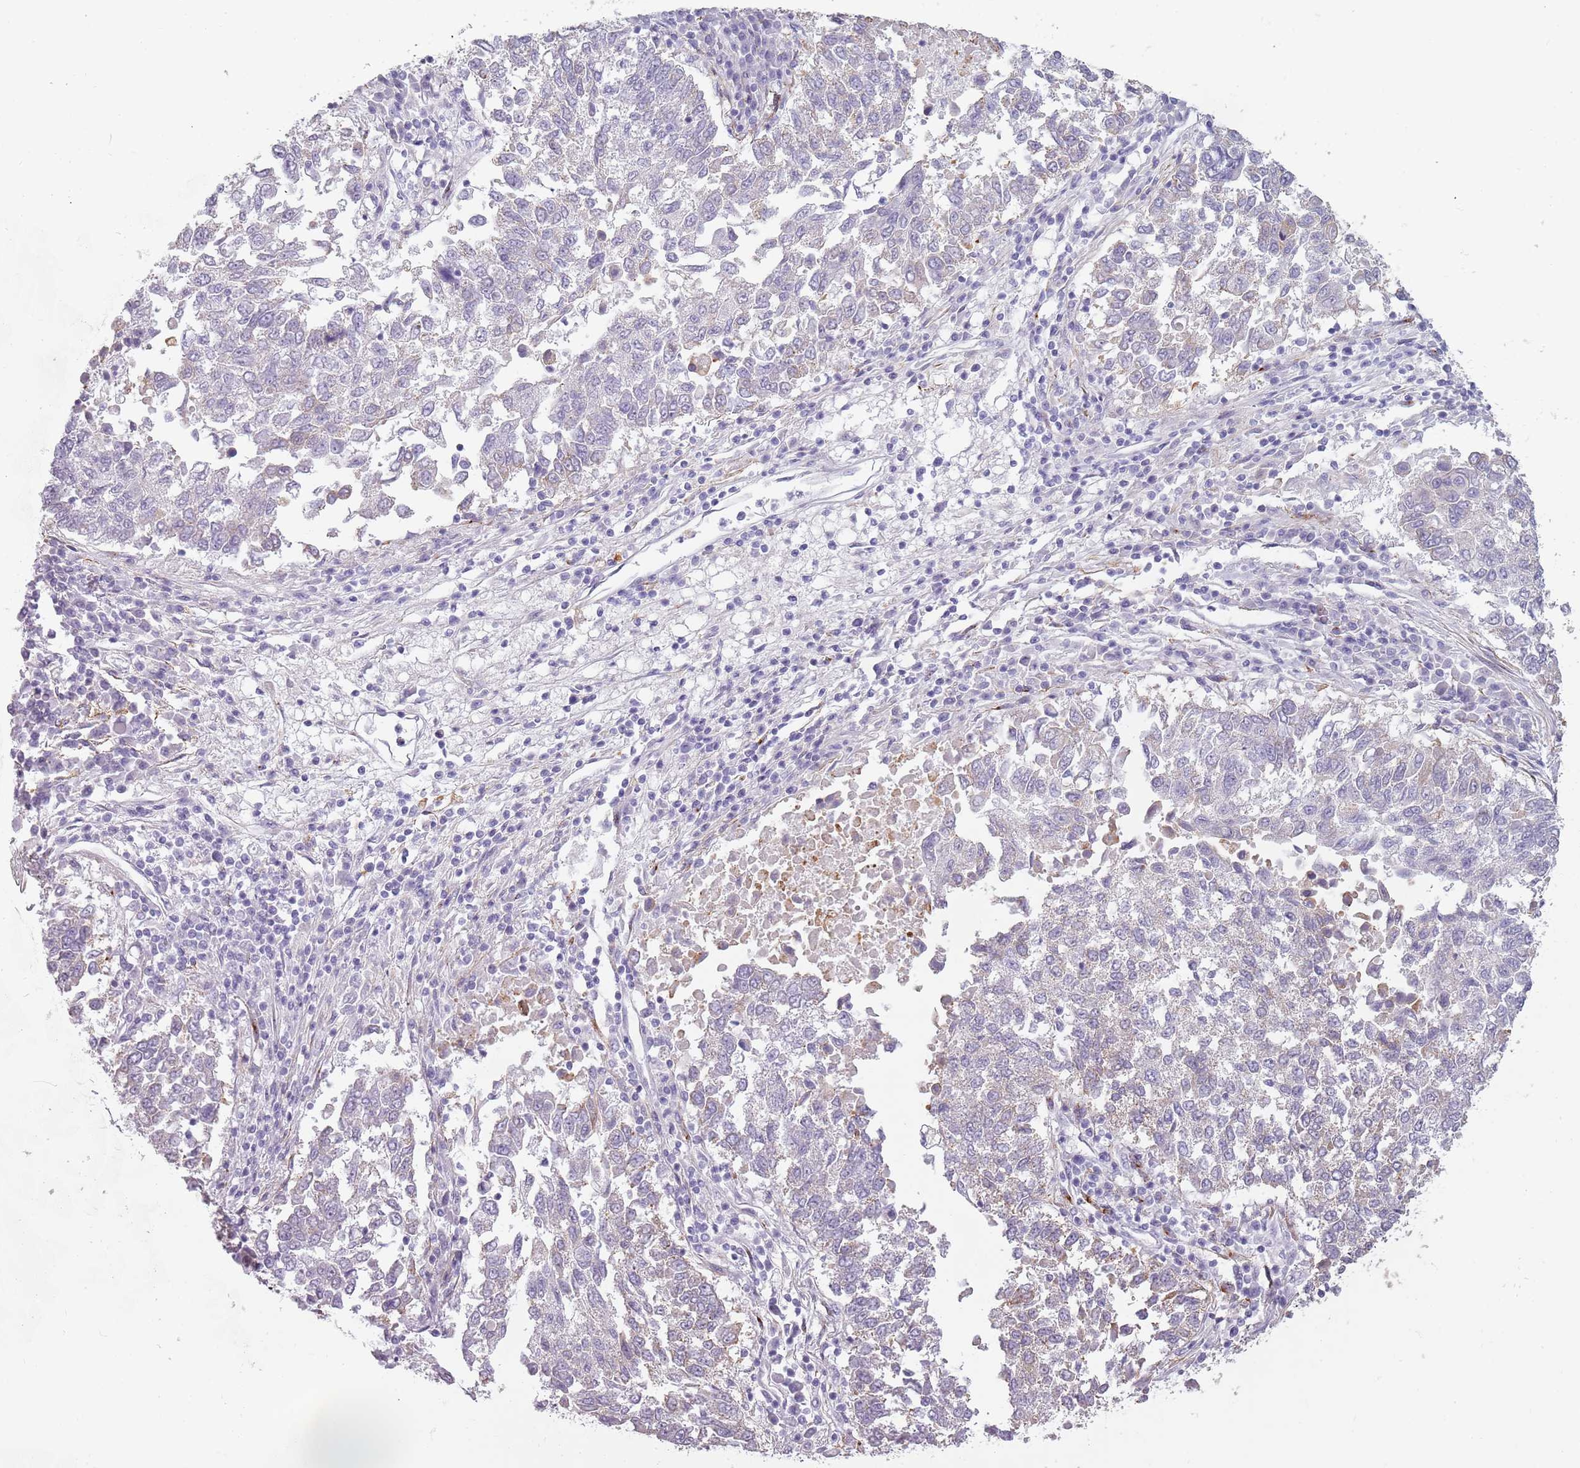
{"staining": {"intensity": "negative", "quantity": "none", "location": "none"}, "tissue": "lung cancer", "cell_type": "Tumor cells", "image_type": "cancer", "snomed": [{"axis": "morphology", "description": "Squamous cell carcinoma, NOS"}, {"axis": "topography", "description": "Lung"}], "caption": "Tumor cells are negative for brown protein staining in squamous cell carcinoma (lung). (IHC, brightfield microscopy, high magnification).", "gene": "COLEC12", "patient": {"sex": "male", "age": 73}}